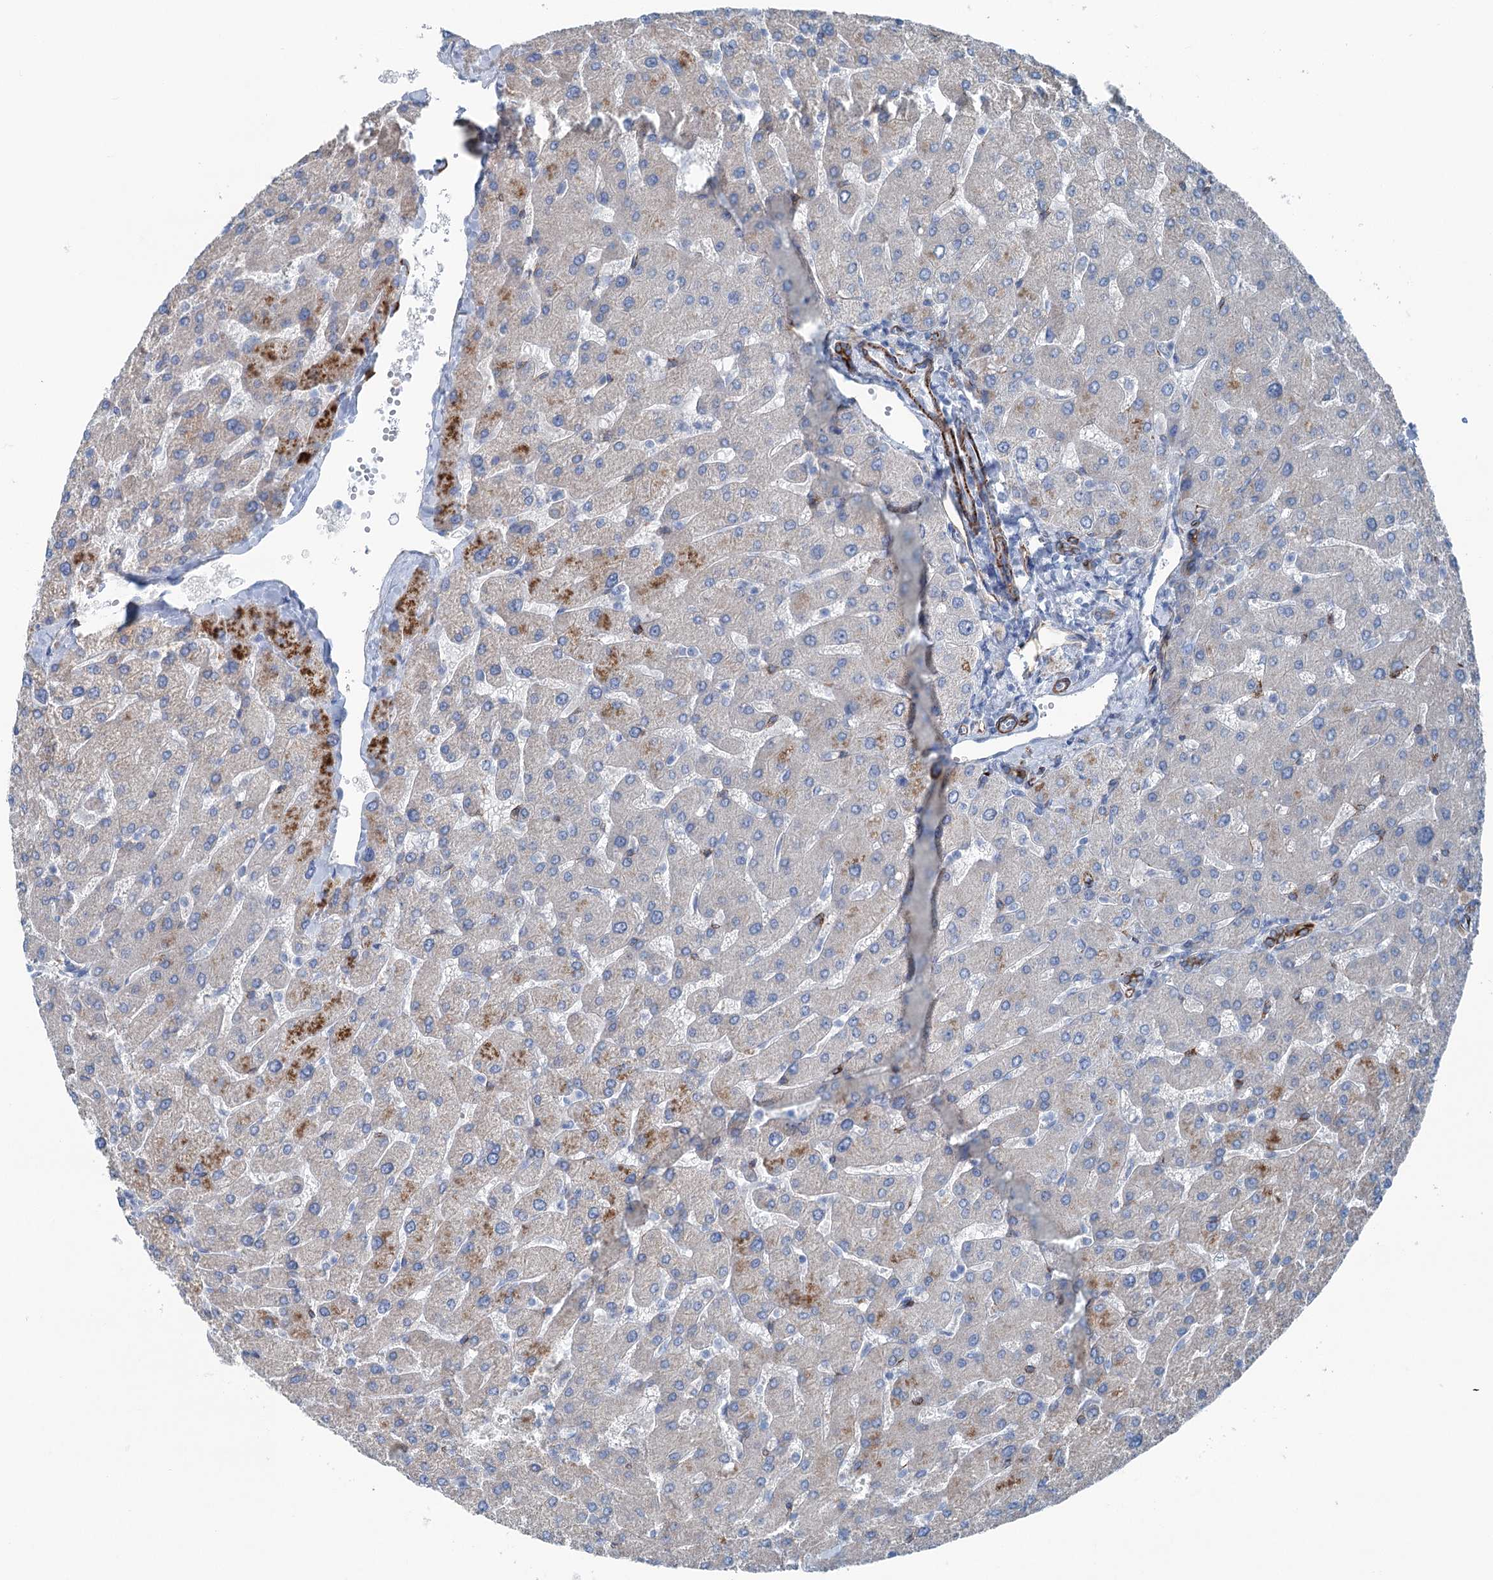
{"staining": {"intensity": "moderate", "quantity": "<25%", "location": "cytoplasmic/membranous"}, "tissue": "liver", "cell_type": "Cholangiocytes", "image_type": "normal", "snomed": [{"axis": "morphology", "description": "Normal tissue, NOS"}, {"axis": "topography", "description": "Liver"}], "caption": "Immunohistochemical staining of unremarkable liver reveals low levels of moderate cytoplasmic/membranous expression in about <25% of cholangiocytes.", "gene": "CALCOCO1", "patient": {"sex": "male", "age": 55}}